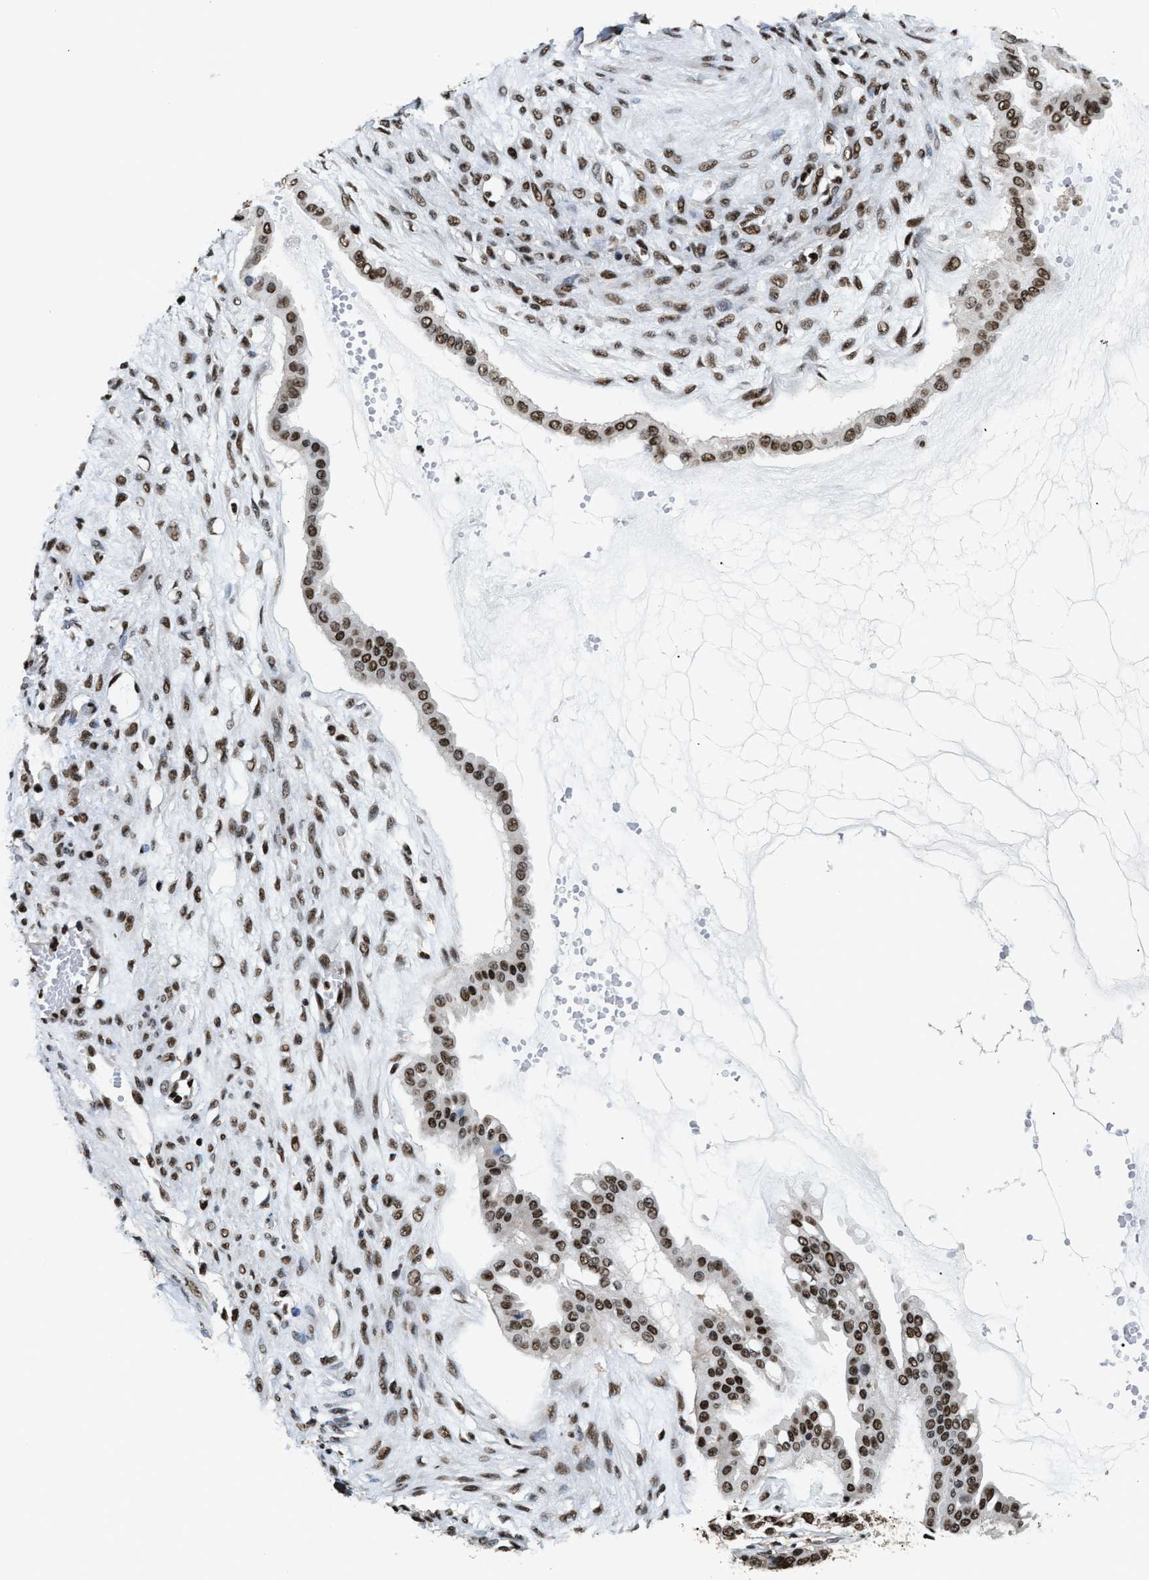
{"staining": {"intensity": "strong", "quantity": ">75%", "location": "nuclear"}, "tissue": "ovarian cancer", "cell_type": "Tumor cells", "image_type": "cancer", "snomed": [{"axis": "morphology", "description": "Cystadenocarcinoma, mucinous, NOS"}, {"axis": "topography", "description": "Ovary"}], "caption": "Strong nuclear protein expression is identified in about >75% of tumor cells in ovarian mucinous cystadenocarcinoma.", "gene": "RAD21", "patient": {"sex": "female", "age": 73}}